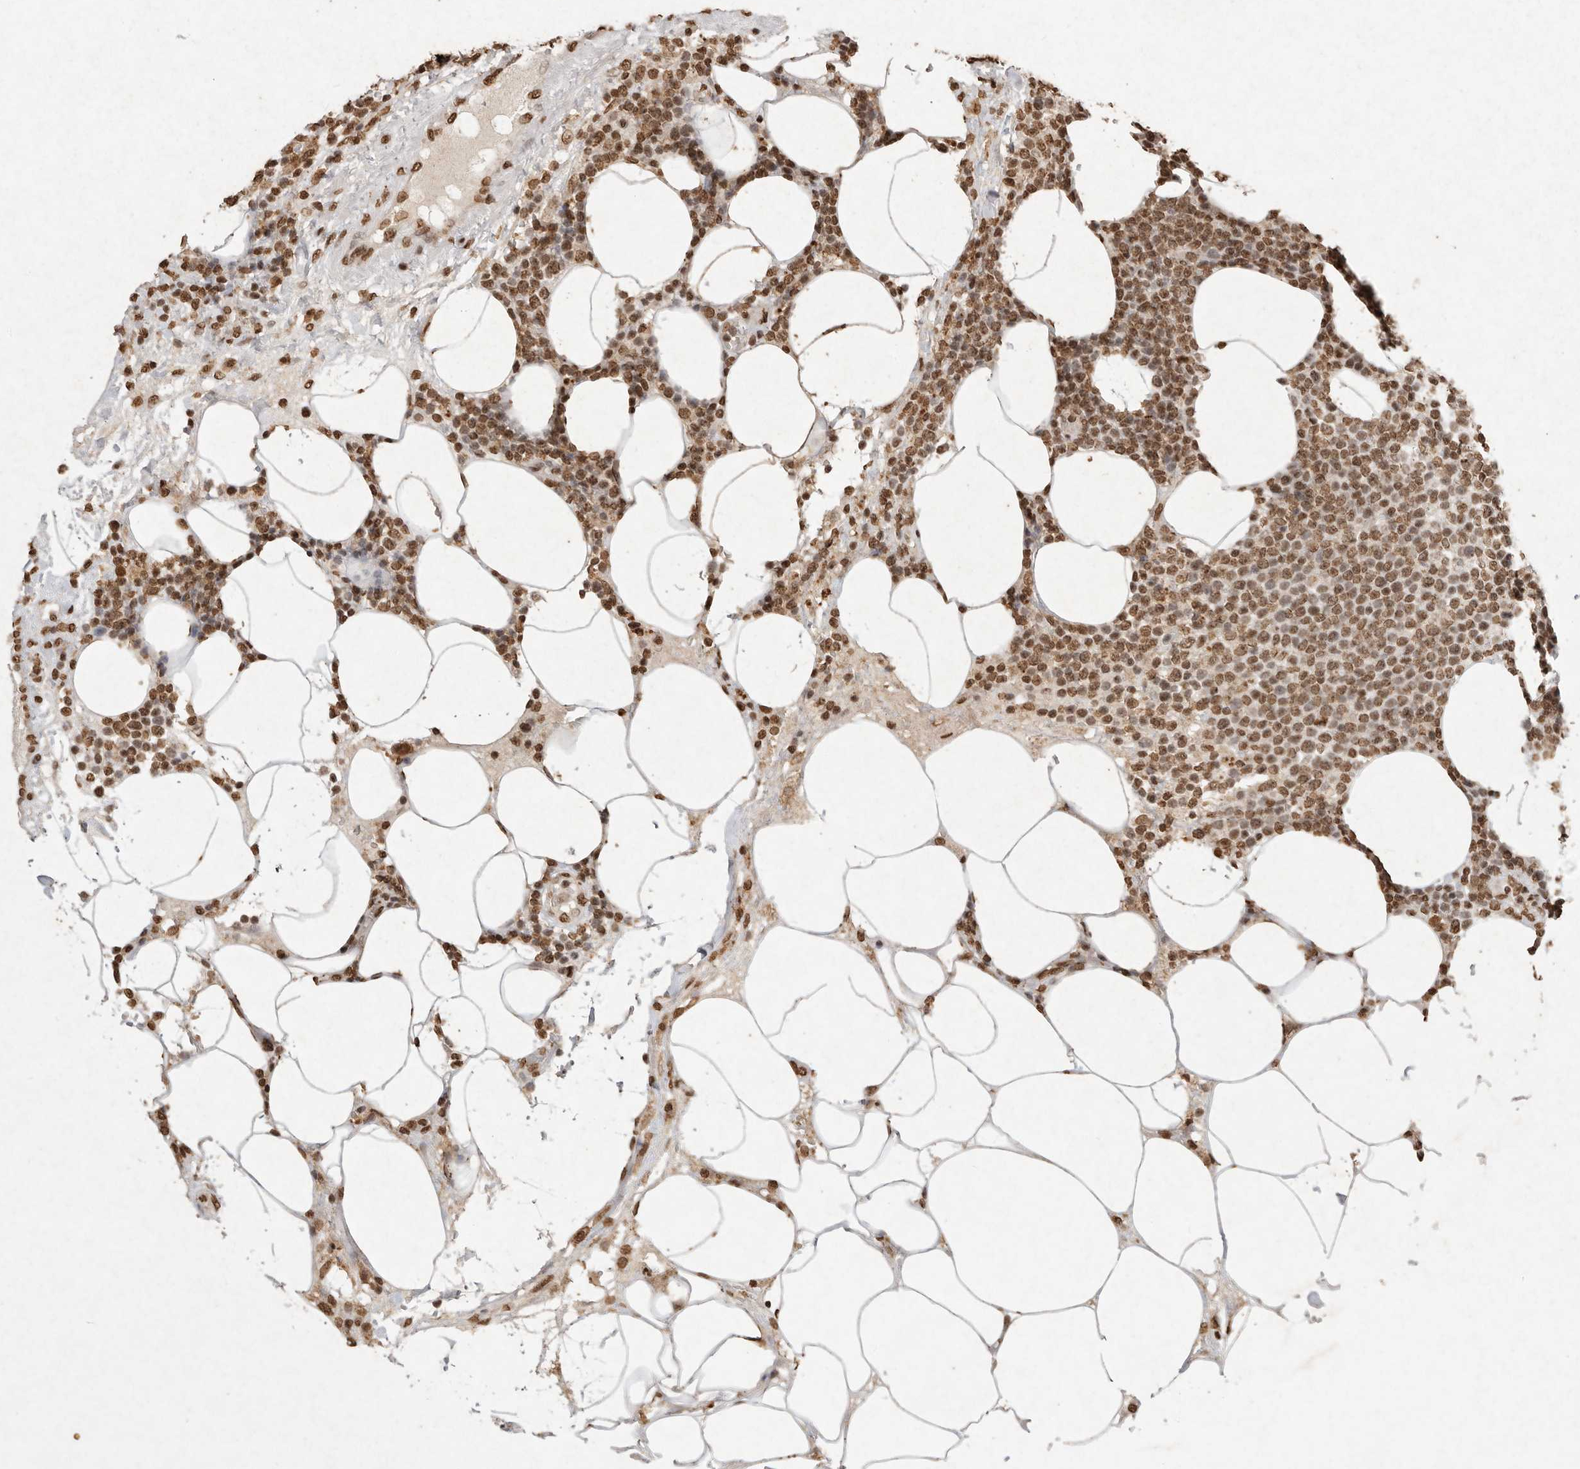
{"staining": {"intensity": "moderate", "quantity": ">75%", "location": "nuclear"}, "tissue": "lymphoma", "cell_type": "Tumor cells", "image_type": "cancer", "snomed": [{"axis": "morphology", "description": "Malignant lymphoma, non-Hodgkin's type, High grade"}, {"axis": "topography", "description": "Lymph node"}], "caption": "Immunohistochemical staining of lymphoma displays medium levels of moderate nuclear protein positivity in about >75% of tumor cells.", "gene": "NKX3-2", "patient": {"sex": "male", "age": 61}}